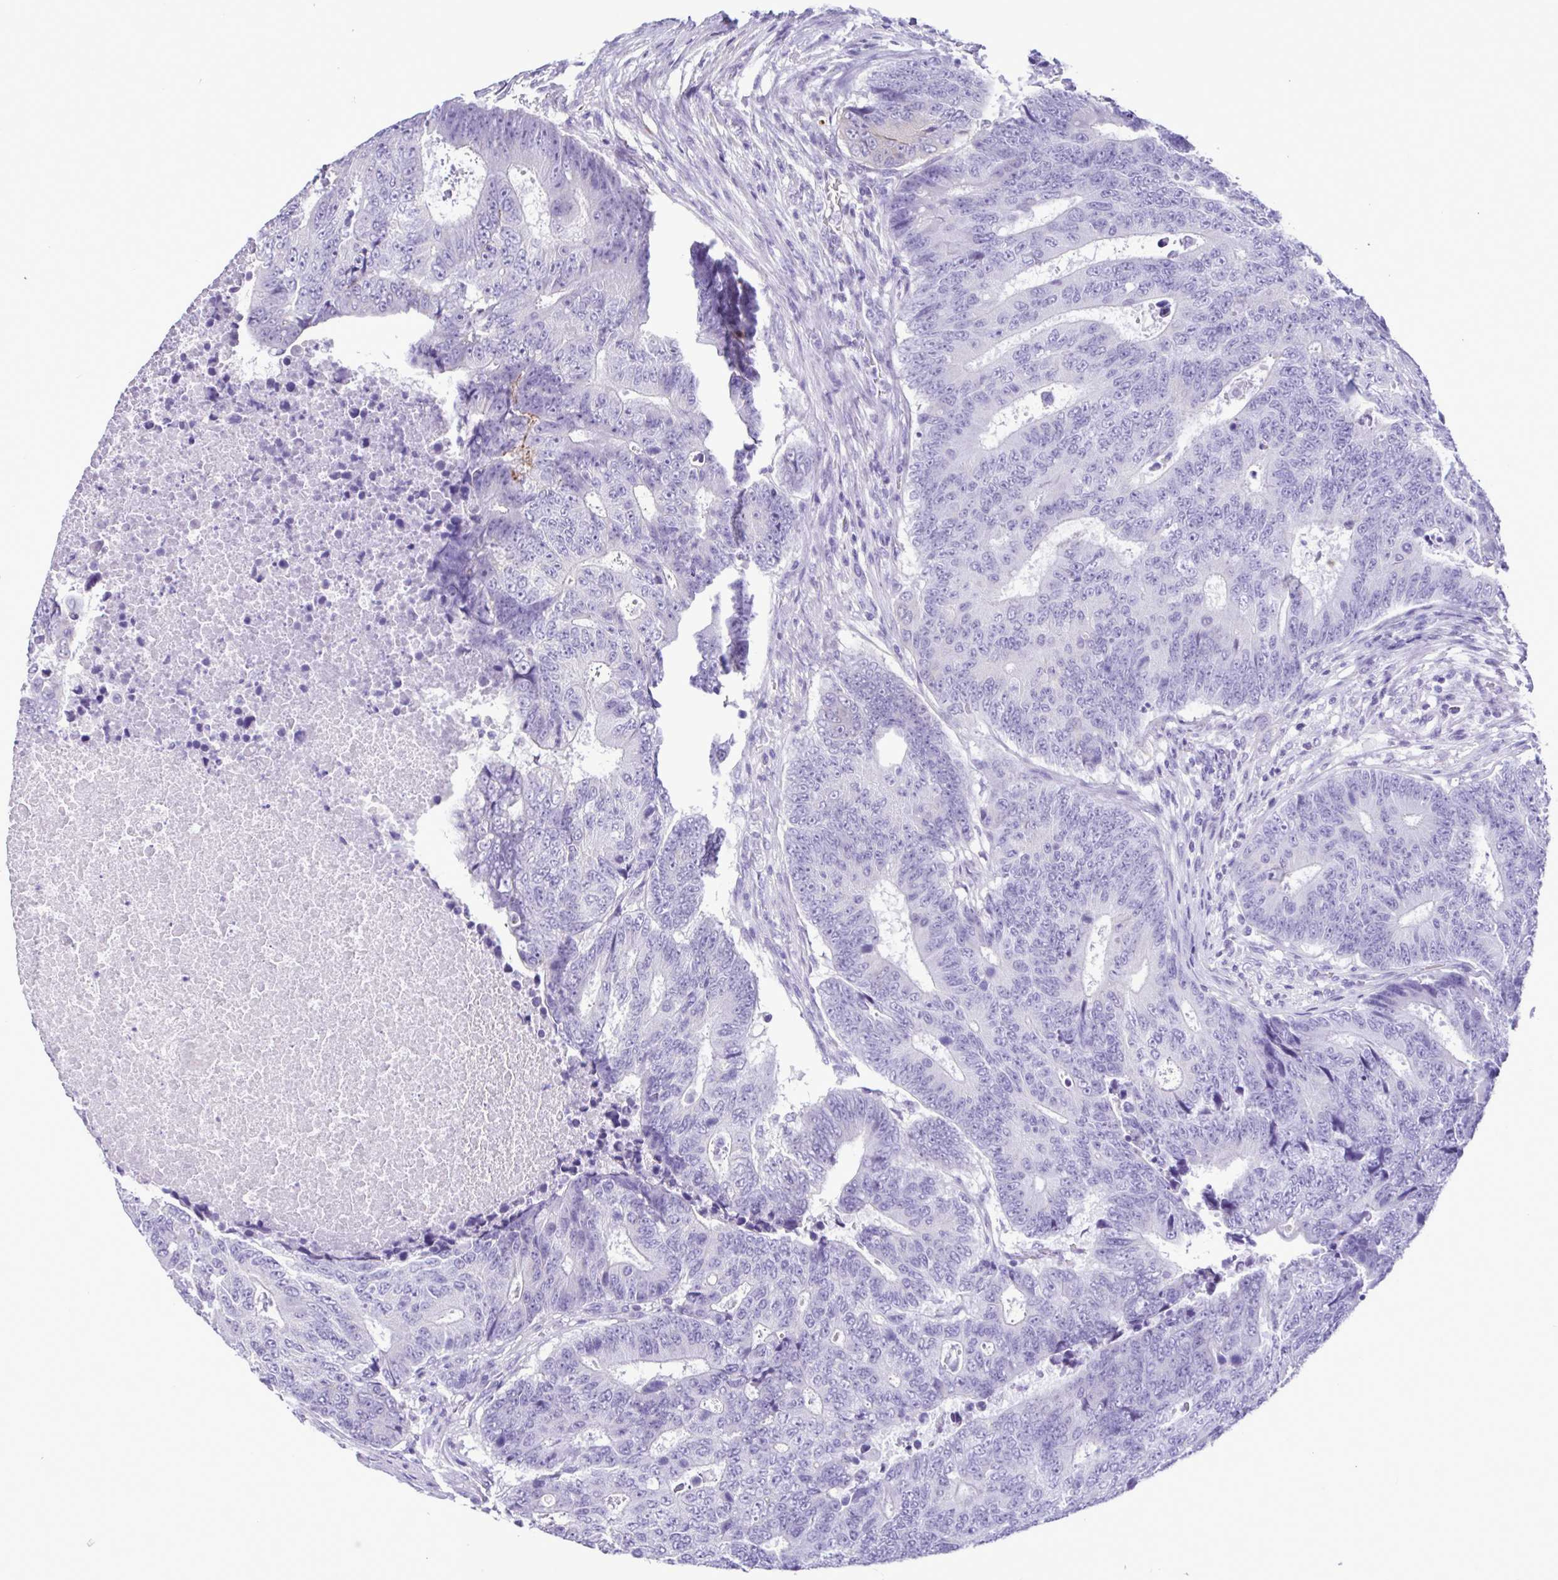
{"staining": {"intensity": "negative", "quantity": "none", "location": "none"}, "tissue": "colorectal cancer", "cell_type": "Tumor cells", "image_type": "cancer", "snomed": [{"axis": "morphology", "description": "Adenocarcinoma, NOS"}, {"axis": "topography", "description": "Colon"}], "caption": "Immunohistochemistry (IHC) image of adenocarcinoma (colorectal) stained for a protein (brown), which demonstrates no expression in tumor cells.", "gene": "CBY2", "patient": {"sex": "female", "age": 48}}